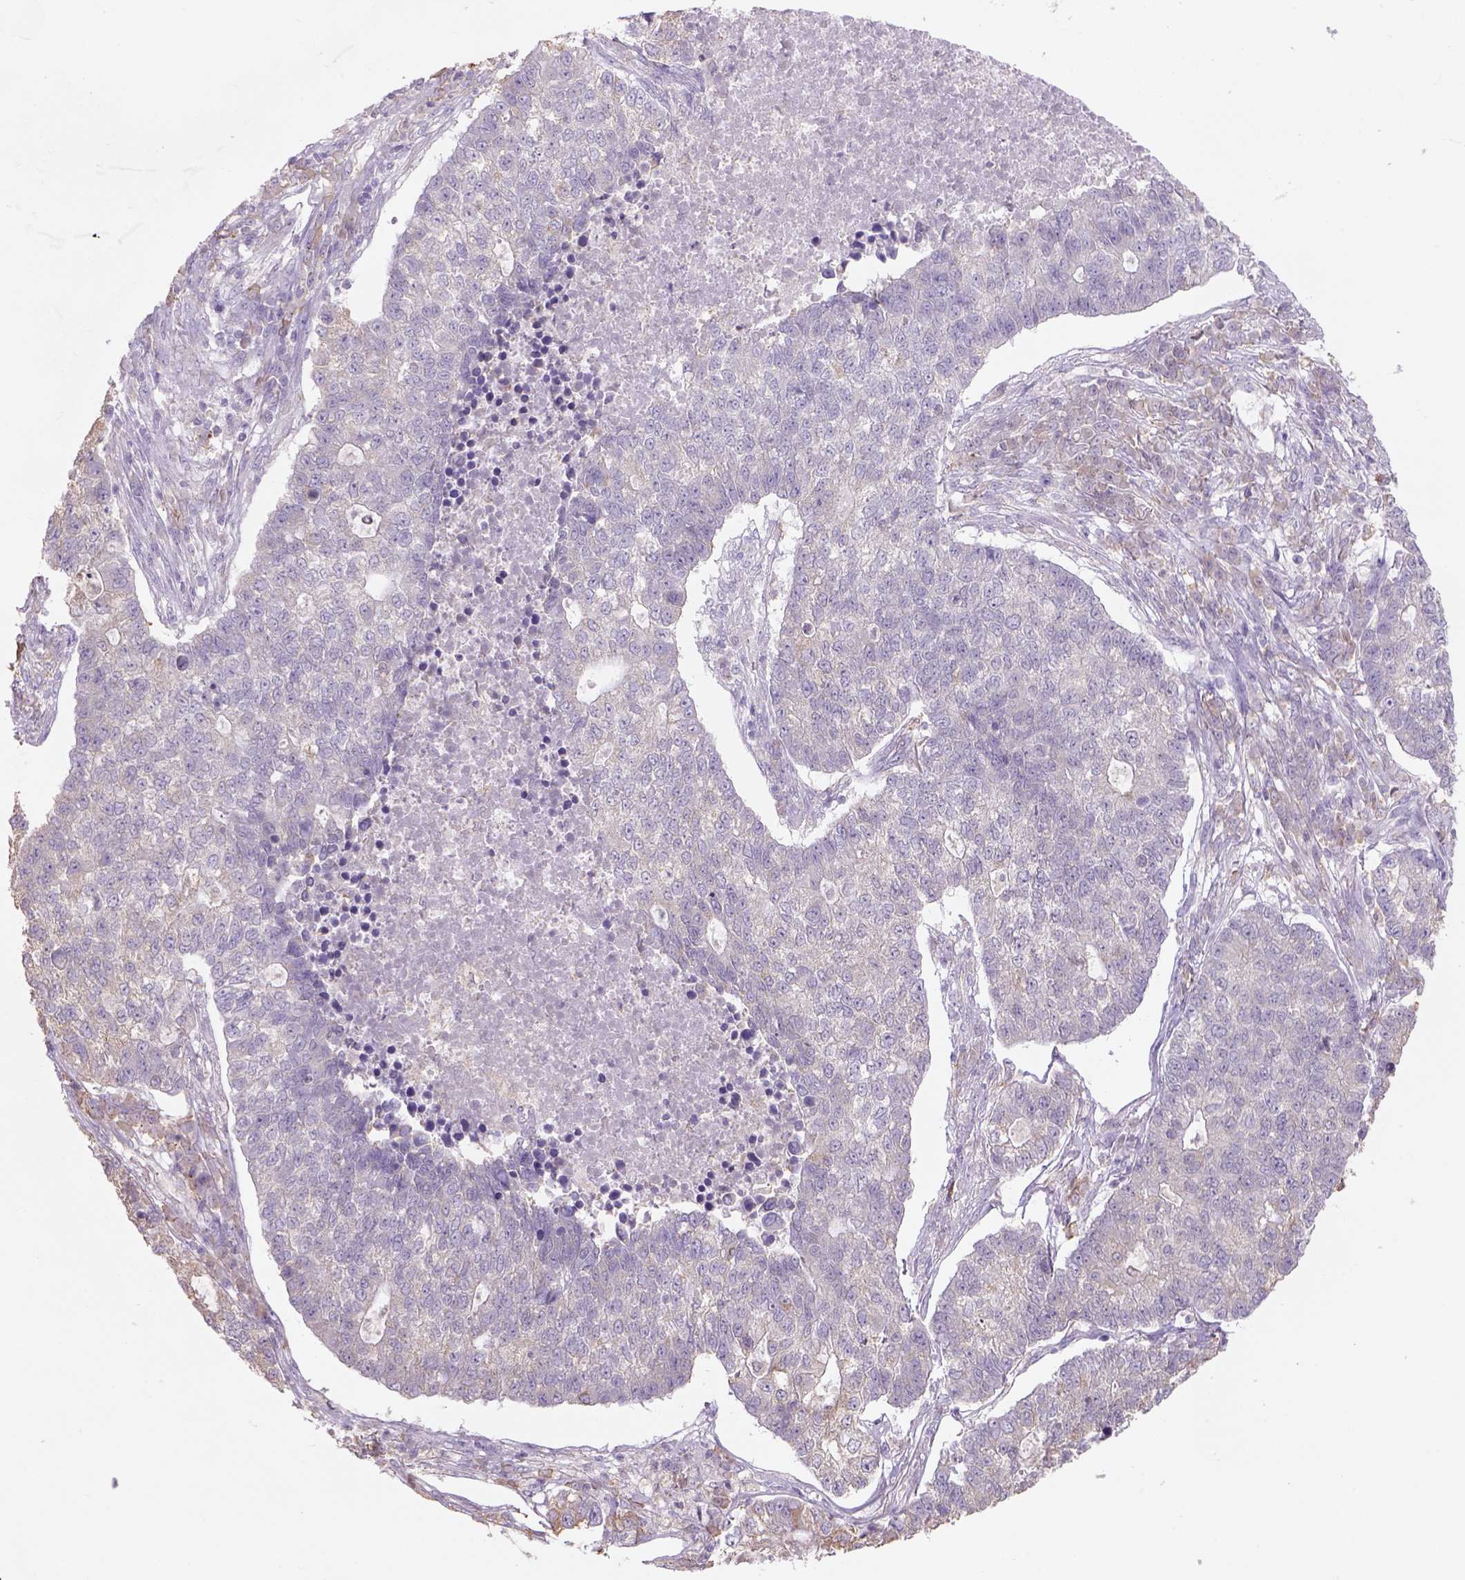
{"staining": {"intensity": "negative", "quantity": "none", "location": "none"}, "tissue": "lung cancer", "cell_type": "Tumor cells", "image_type": "cancer", "snomed": [{"axis": "morphology", "description": "Adenocarcinoma, NOS"}, {"axis": "topography", "description": "Lung"}], "caption": "Immunohistochemical staining of adenocarcinoma (lung) shows no significant expression in tumor cells.", "gene": "NAALAD2", "patient": {"sex": "male", "age": 57}}